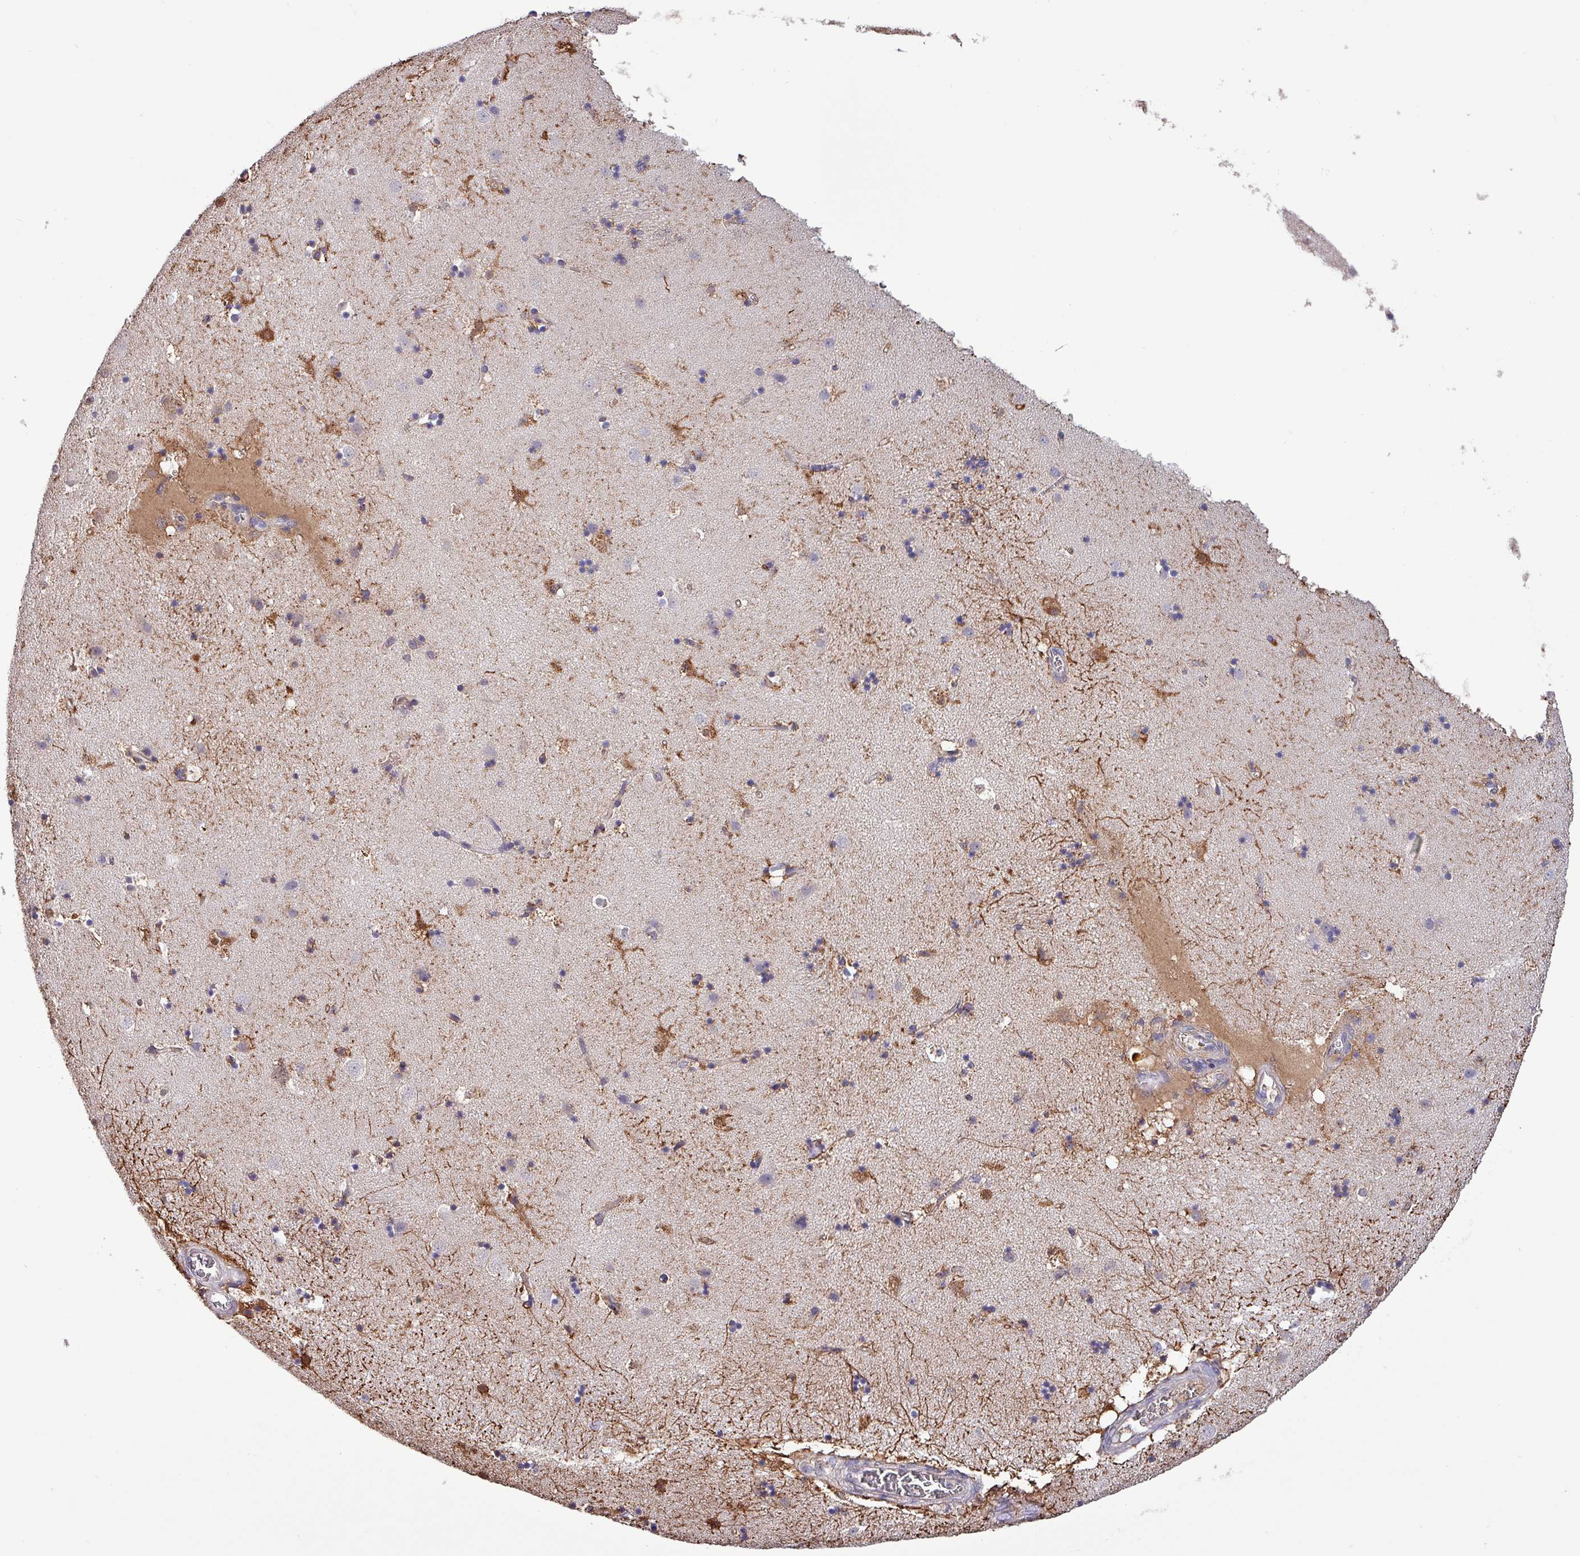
{"staining": {"intensity": "moderate", "quantity": "<25%", "location": "cytoplasmic/membranous"}, "tissue": "caudate", "cell_type": "Glial cells", "image_type": "normal", "snomed": [{"axis": "morphology", "description": "Normal tissue, NOS"}, {"axis": "topography", "description": "Lateral ventricle wall"}], "caption": "Protein expression analysis of benign human caudate reveals moderate cytoplasmic/membranous expression in approximately <25% of glial cells. The staining was performed using DAB (3,3'-diaminobenzidine), with brown indicating positive protein expression. Nuclei are stained blue with hematoxylin.", "gene": "HTRA4", "patient": {"sex": "male", "age": 58}}